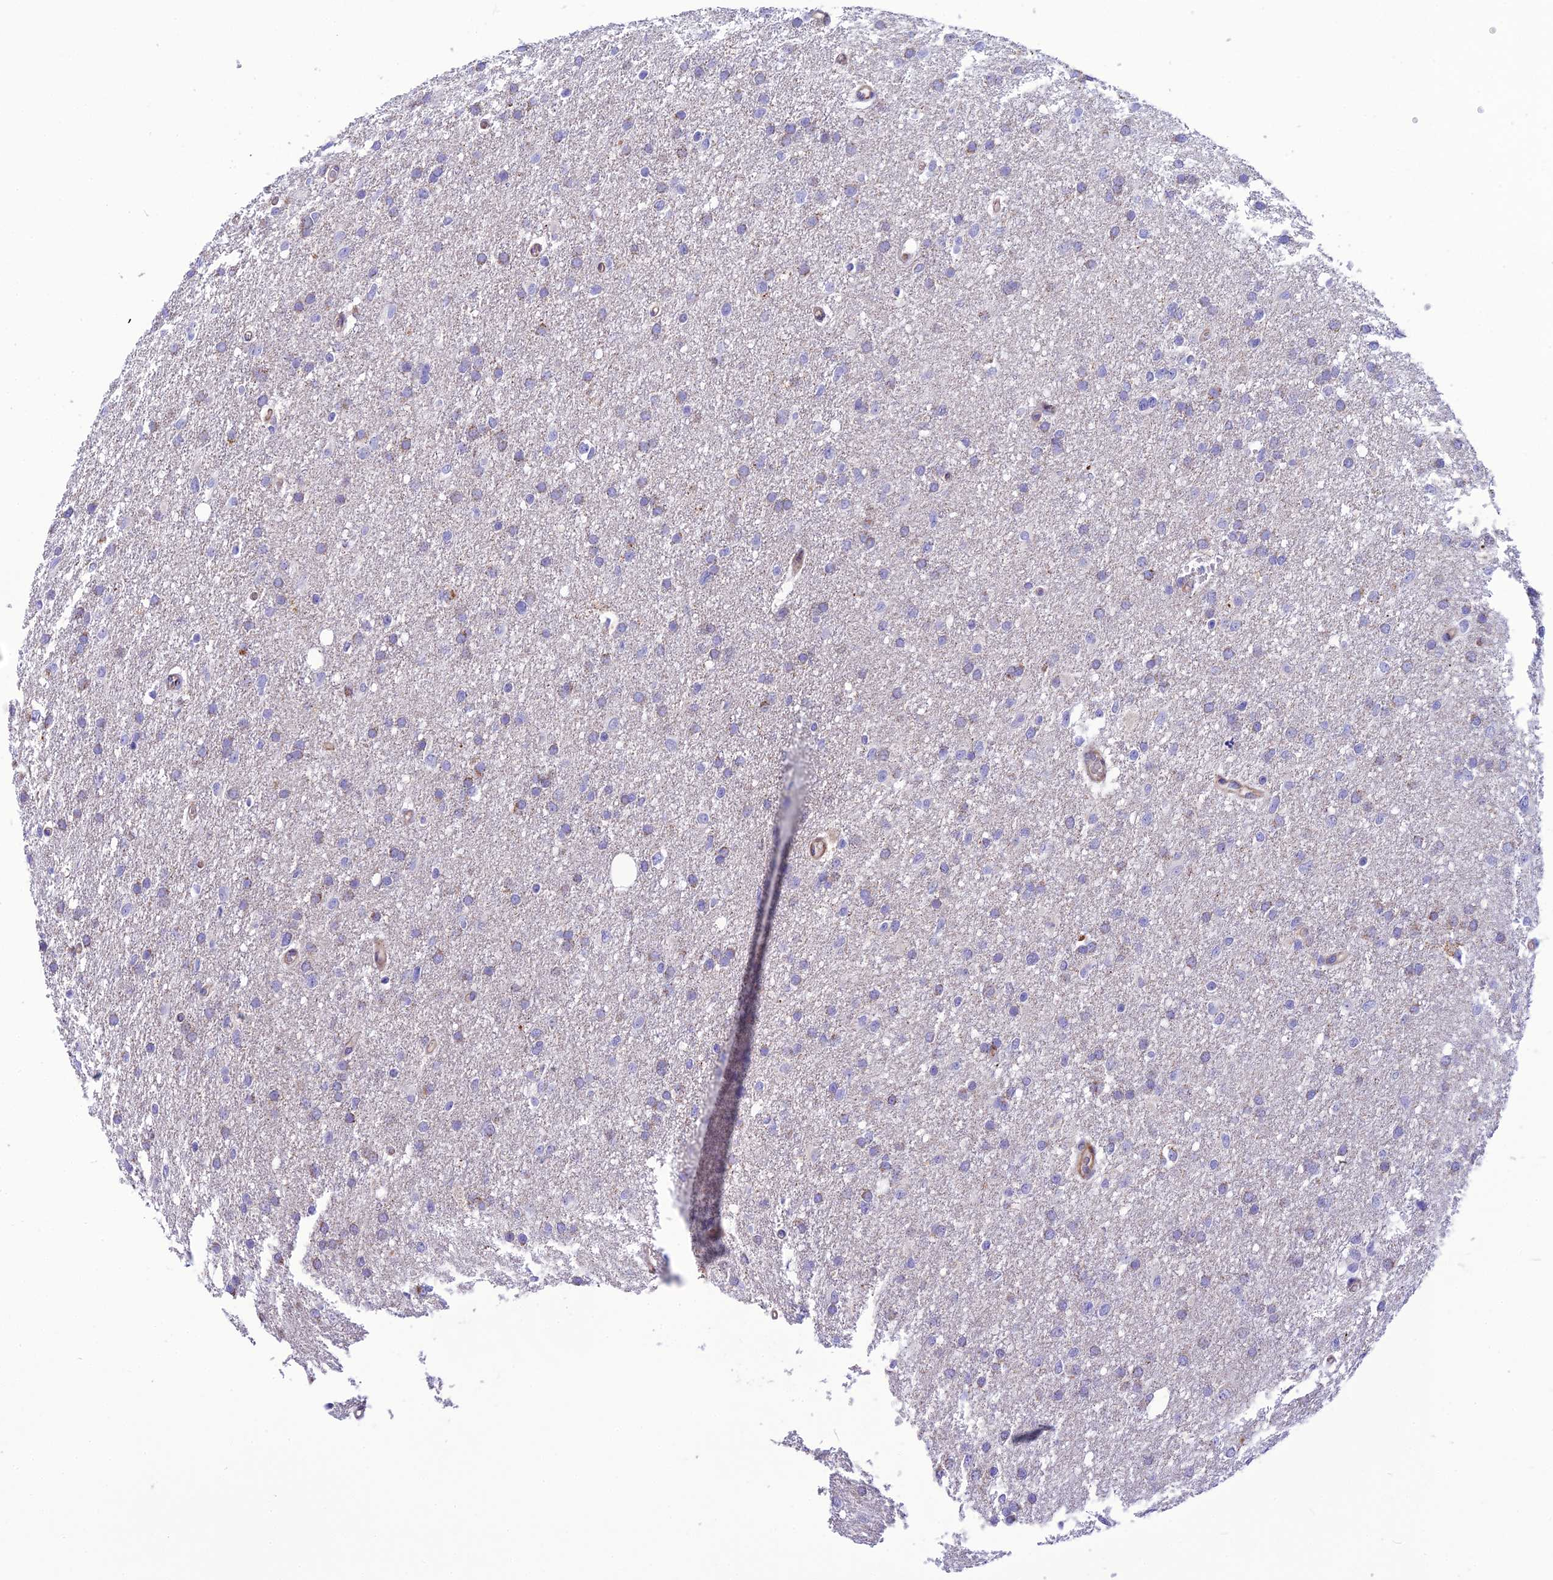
{"staining": {"intensity": "weak", "quantity": "<25%", "location": "cytoplasmic/membranous"}, "tissue": "glioma", "cell_type": "Tumor cells", "image_type": "cancer", "snomed": [{"axis": "morphology", "description": "Glioma, malignant, High grade"}, {"axis": "topography", "description": "Cerebral cortex"}], "caption": "High magnification brightfield microscopy of glioma stained with DAB (brown) and counterstained with hematoxylin (blue): tumor cells show no significant staining.", "gene": "POMGNT1", "patient": {"sex": "female", "age": 36}}